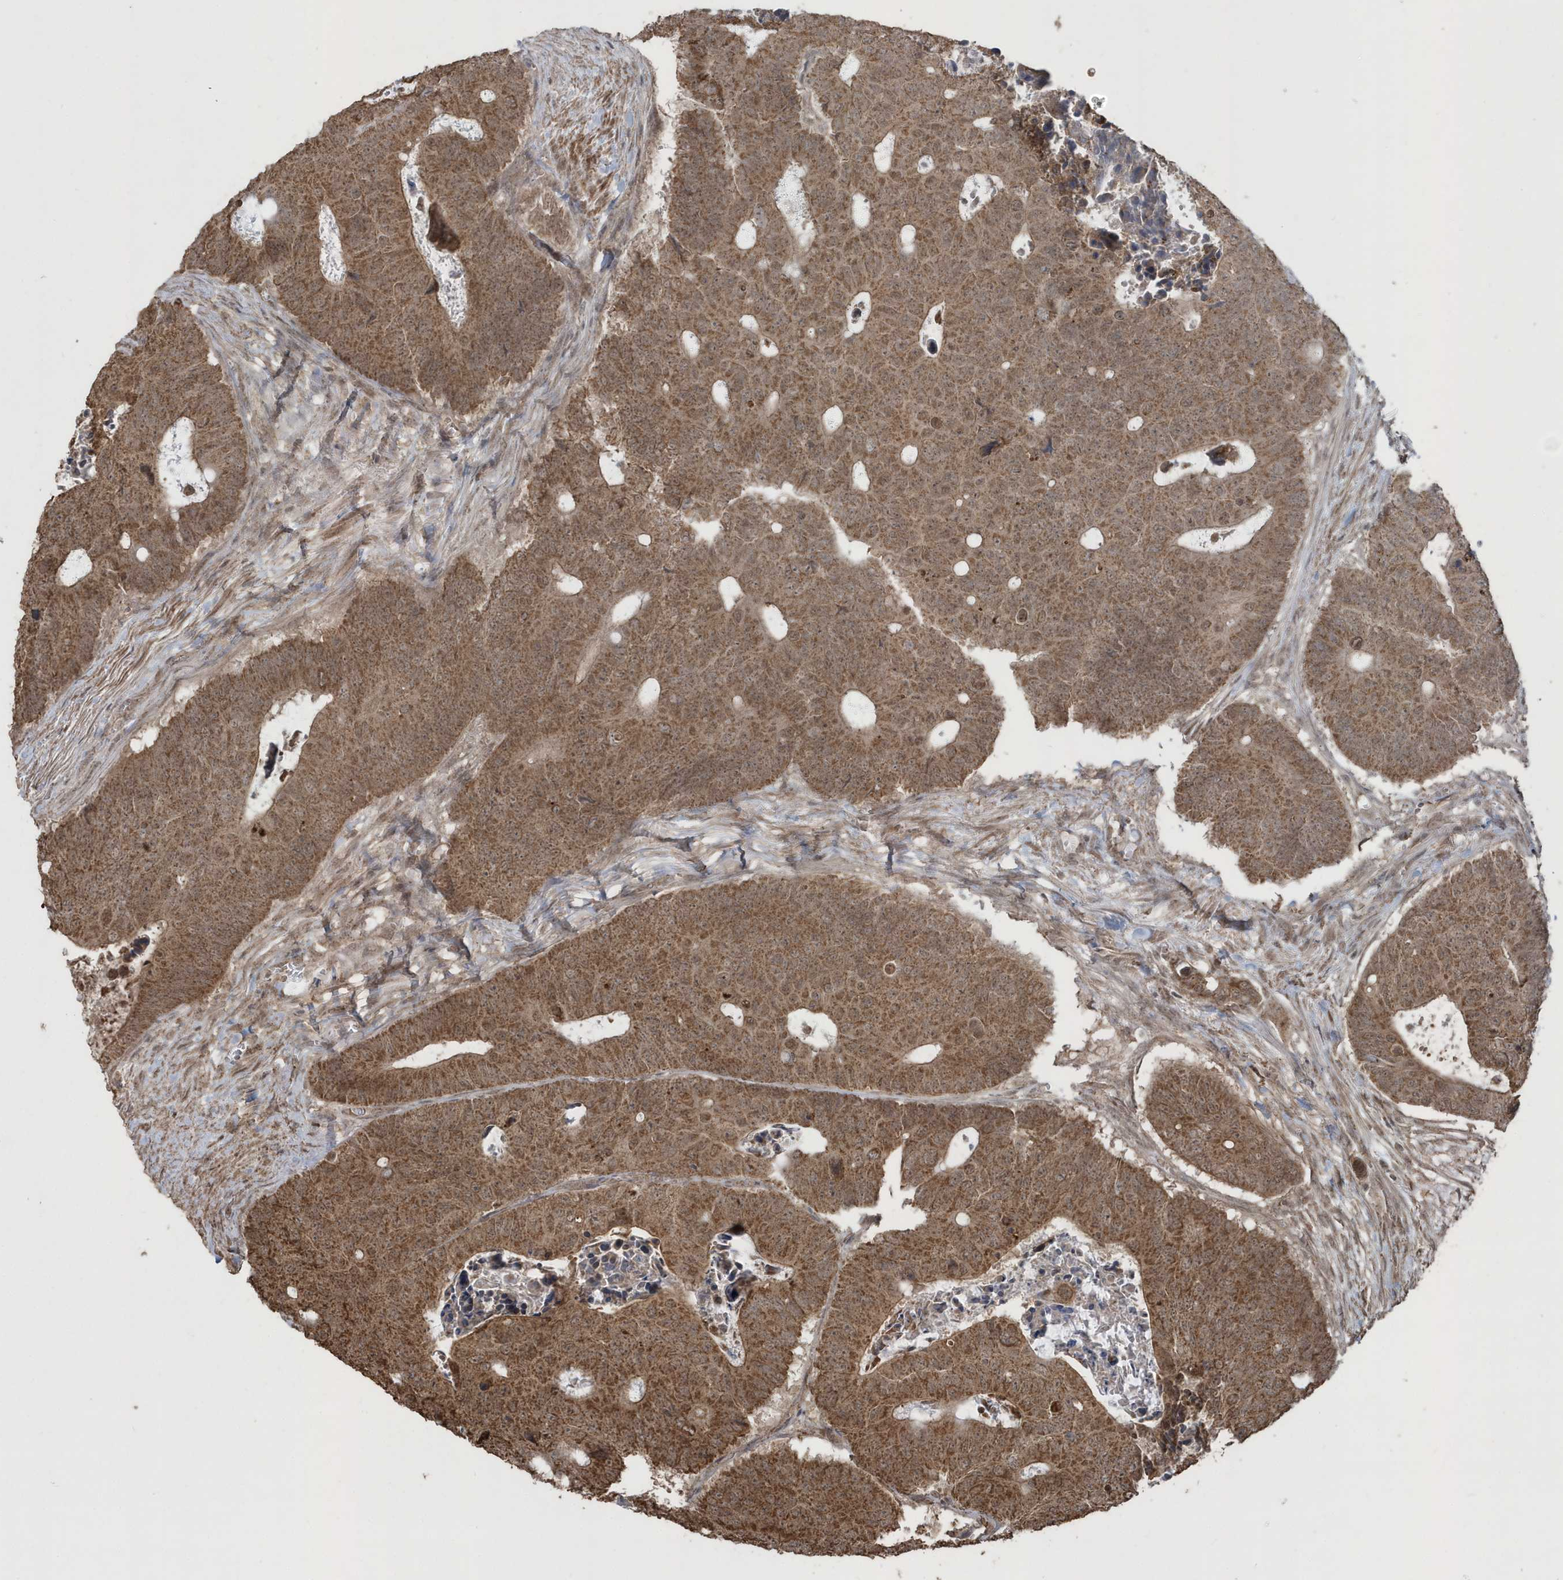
{"staining": {"intensity": "moderate", "quantity": ">75%", "location": "cytoplasmic/membranous"}, "tissue": "colorectal cancer", "cell_type": "Tumor cells", "image_type": "cancer", "snomed": [{"axis": "morphology", "description": "Adenocarcinoma, NOS"}, {"axis": "topography", "description": "Colon"}], "caption": "A micrograph of adenocarcinoma (colorectal) stained for a protein displays moderate cytoplasmic/membranous brown staining in tumor cells.", "gene": "PAXBP1", "patient": {"sex": "male", "age": 87}}